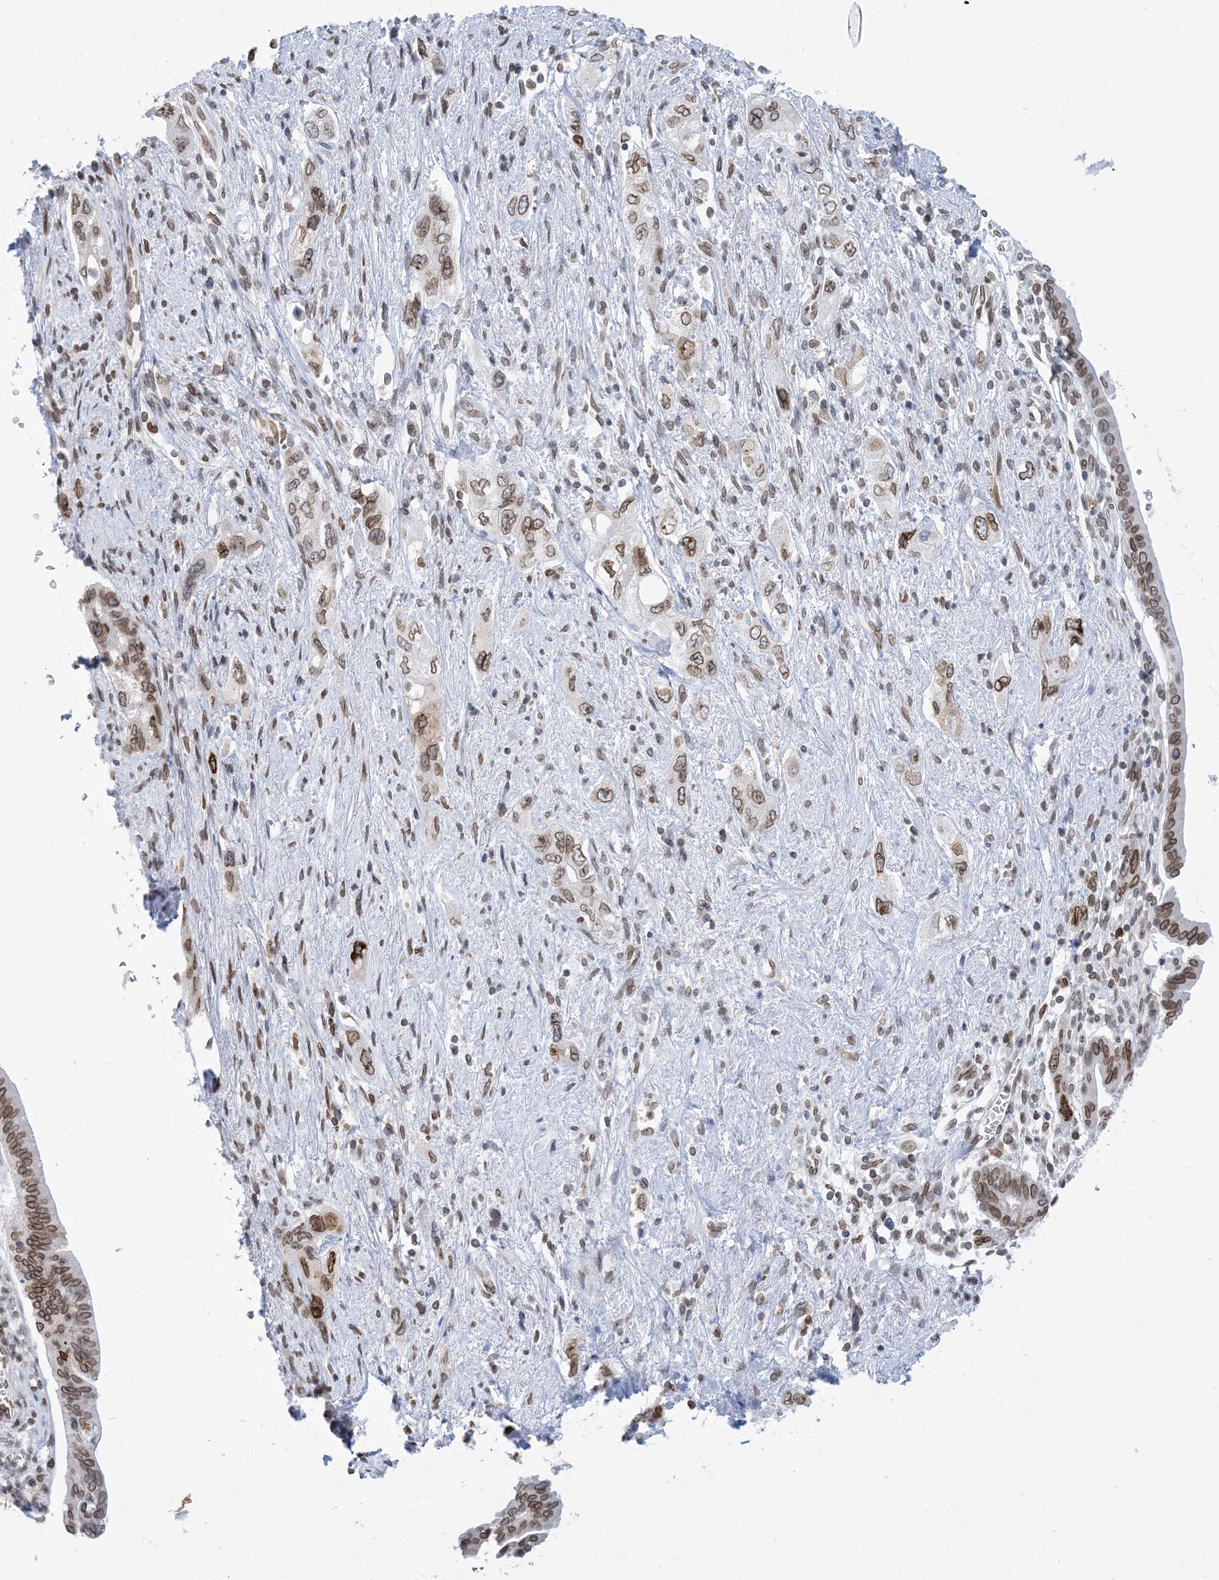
{"staining": {"intensity": "moderate", "quantity": ">75%", "location": "cytoplasmic/membranous,nuclear"}, "tissue": "pancreatic cancer", "cell_type": "Tumor cells", "image_type": "cancer", "snomed": [{"axis": "morphology", "description": "Adenocarcinoma, NOS"}, {"axis": "topography", "description": "Pancreas"}], "caption": "Human pancreatic cancer (adenocarcinoma) stained with a protein marker demonstrates moderate staining in tumor cells.", "gene": "PCYT1A", "patient": {"sex": "female", "age": 73}}